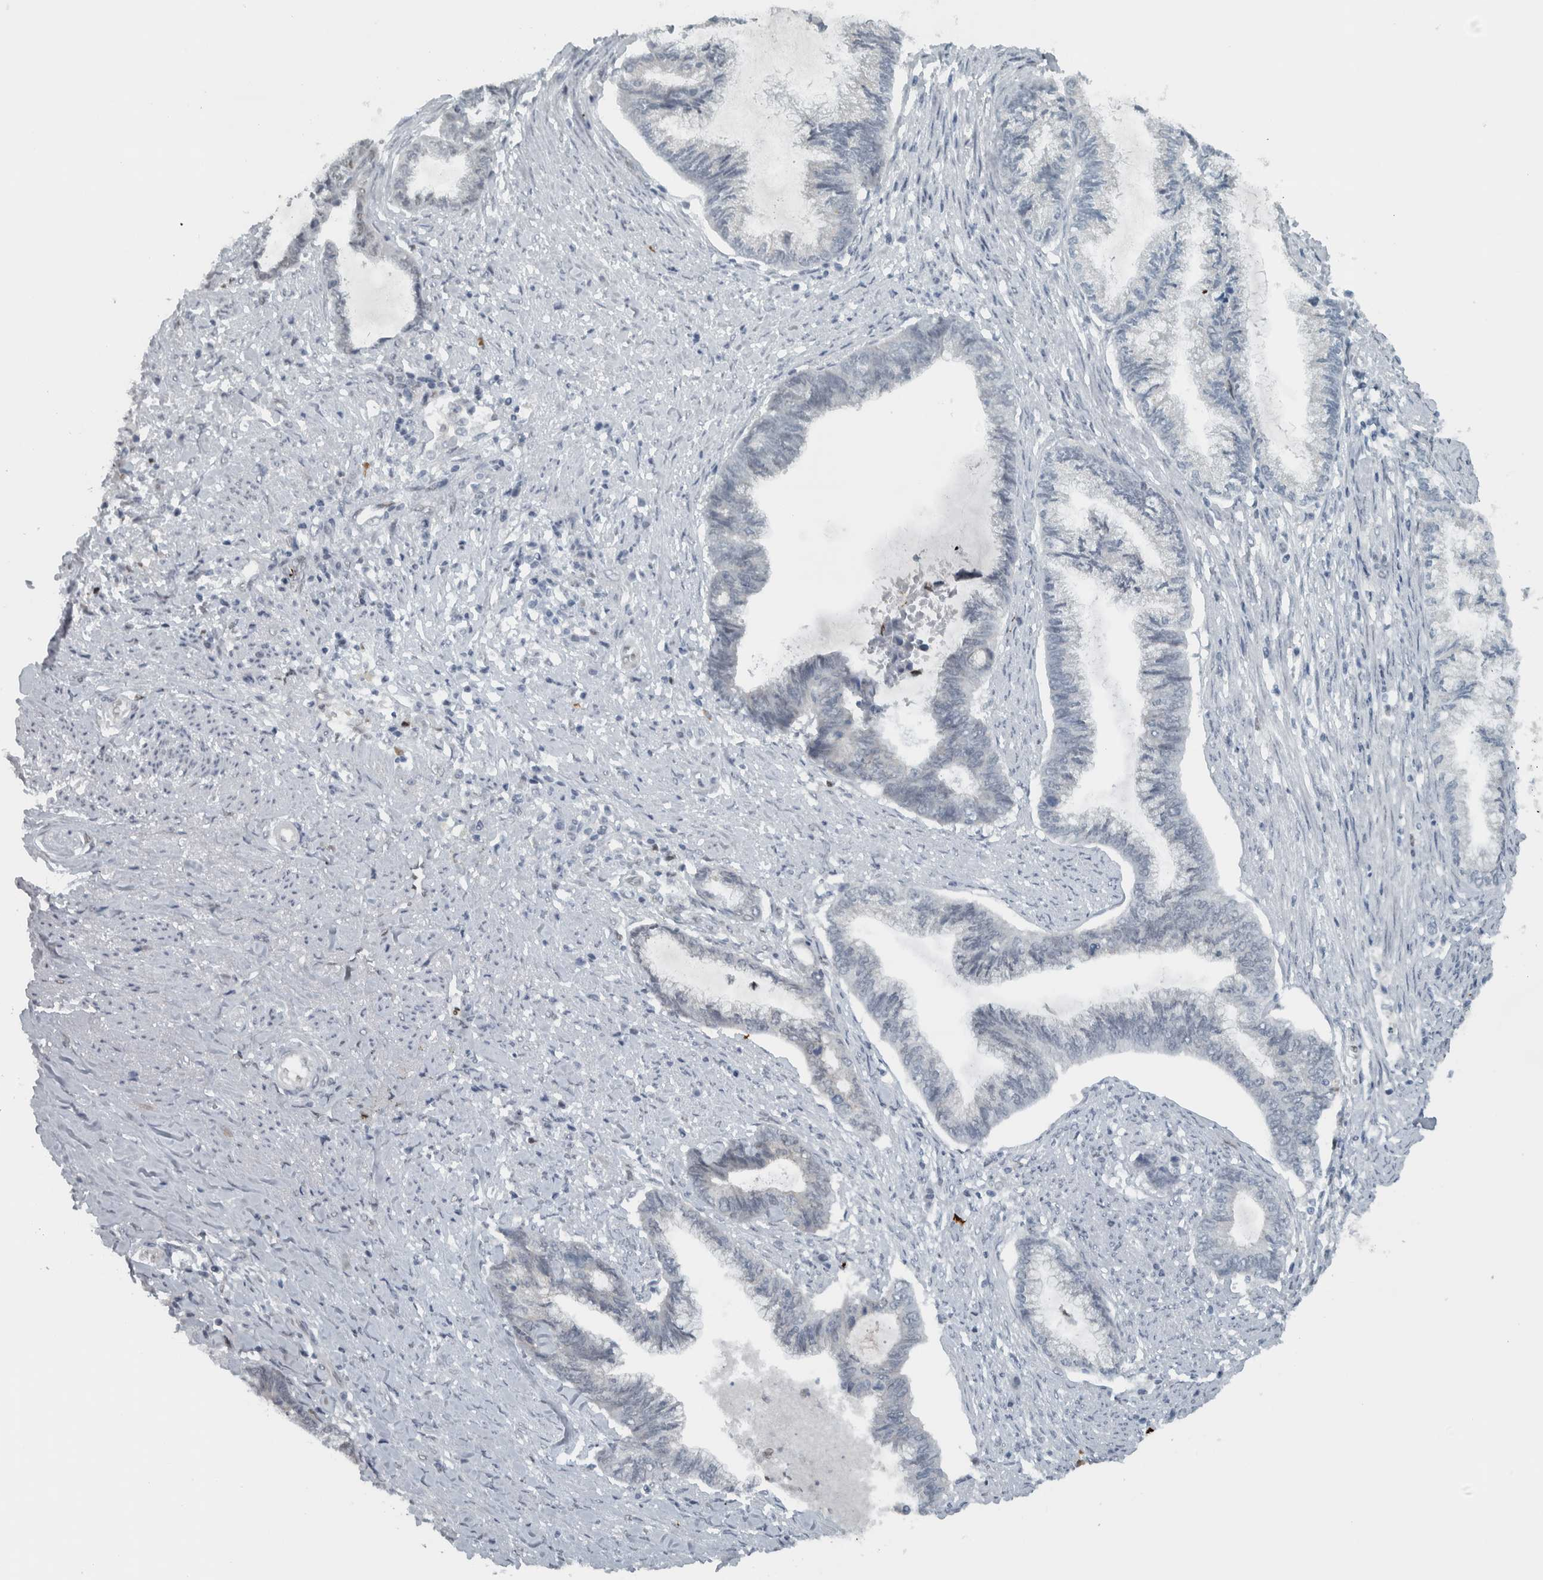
{"staining": {"intensity": "negative", "quantity": "none", "location": "none"}, "tissue": "endometrial cancer", "cell_type": "Tumor cells", "image_type": "cancer", "snomed": [{"axis": "morphology", "description": "Adenocarcinoma, NOS"}, {"axis": "topography", "description": "Endometrium"}], "caption": "Immunohistochemistry (IHC) image of human endometrial cancer stained for a protein (brown), which reveals no positivity in tumor cells.", "gene": "ADPRM", "patient": {"sex": "female", "age": 86}}